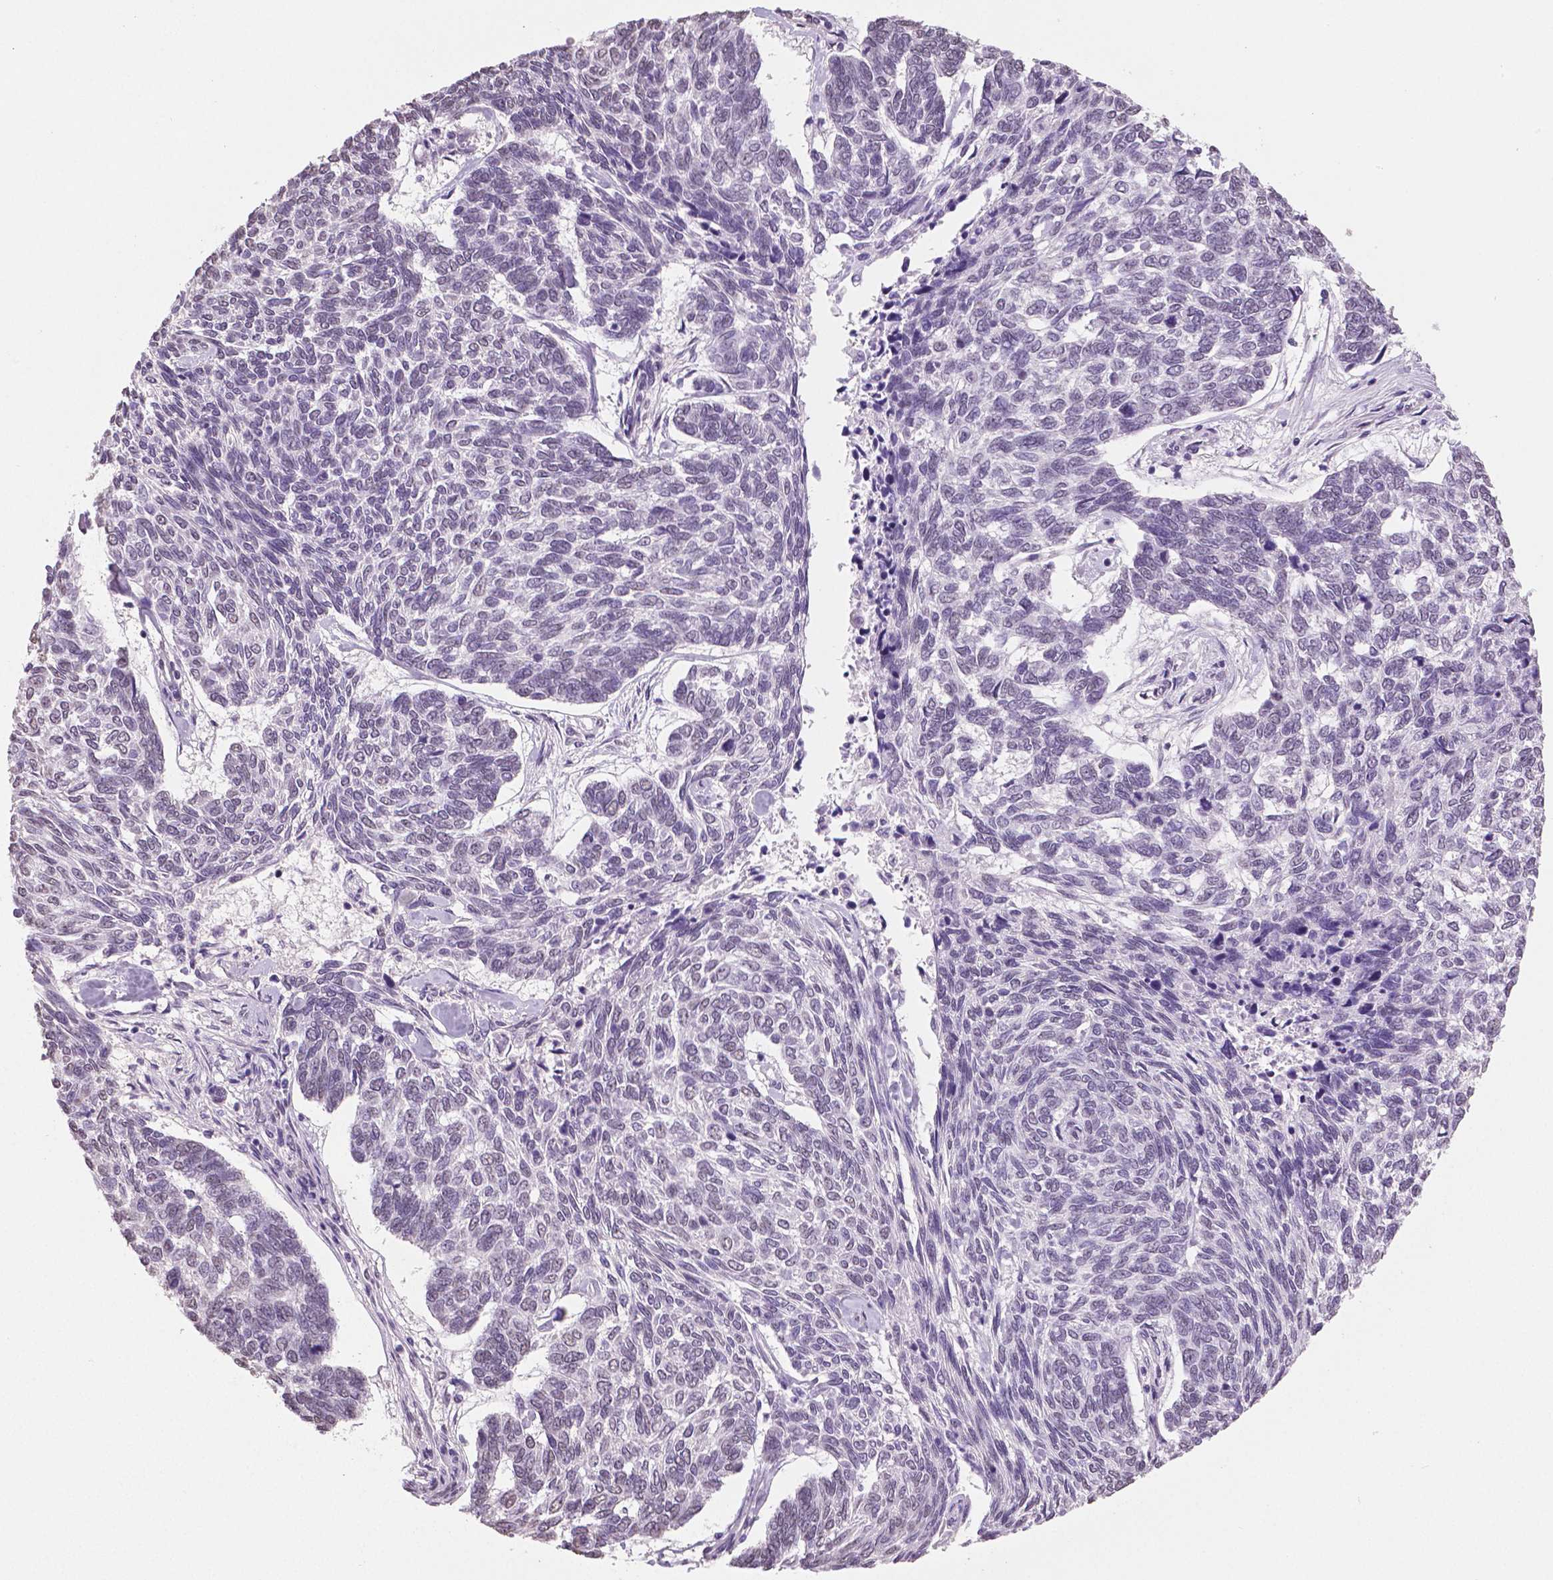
{"staining": {"intensity": "negative", "quantity": "none", "location": "none"}, "tissue": "skin cancer", "cell_type": "Tumor cells", "image_type": "cancer", "snomed": [{"axis": "morphology", "description": "Basal cell carcinoma"}, {"axis": "topography", "description": "Skin"}], "caption": "Tumor cells are negative for protein expression in human skin basal cell carcinoma.", "gene": "IGF2BP1", "patient": {"sex": "female", "age": 65}}